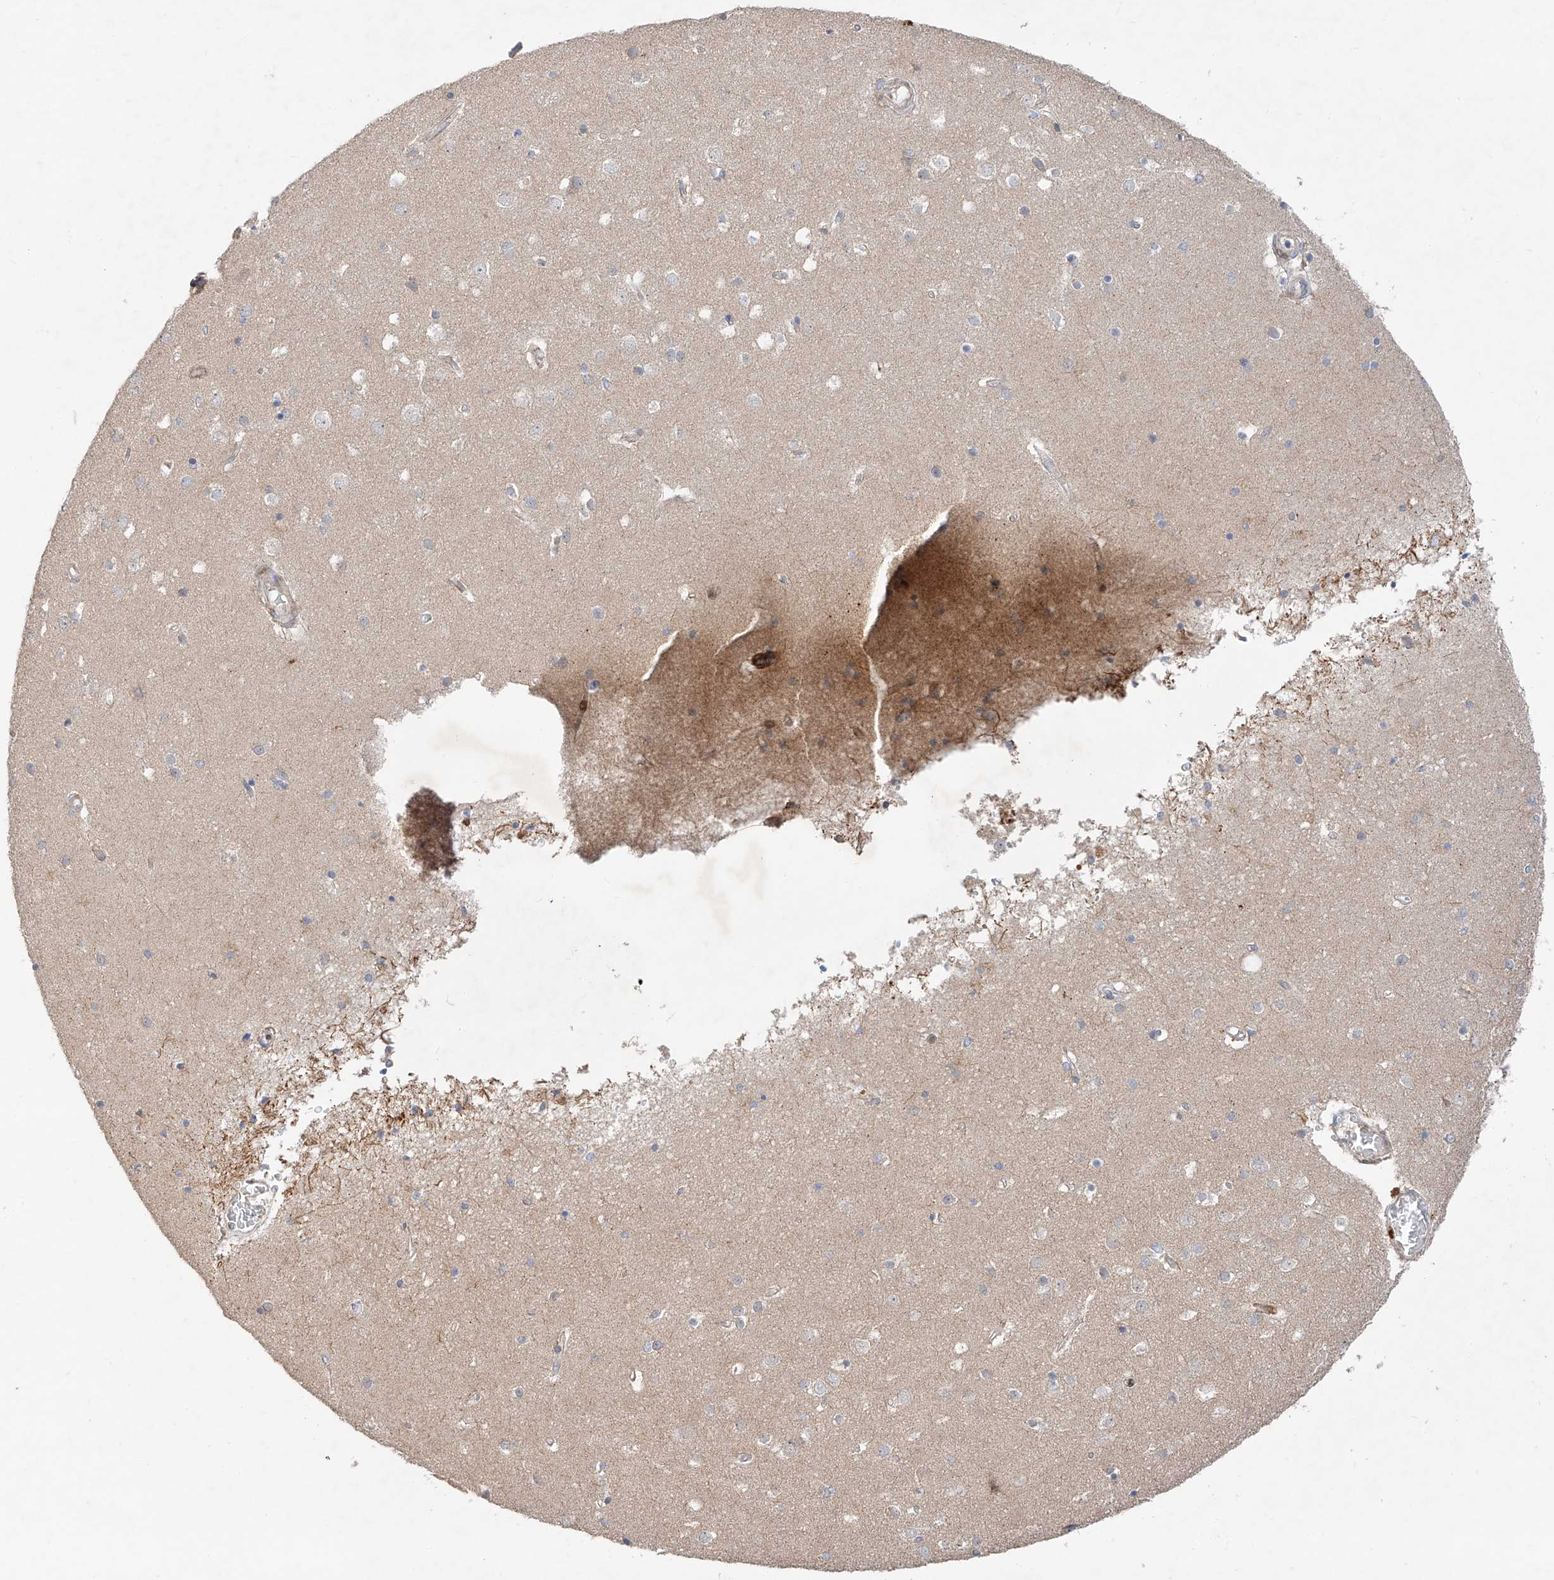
{"staining": {"intensity": "negative", "quantity": "none", "location": "none"}, "tissue": "cerebral cortex", "cell_type": "Endothelial cells", "image_type": "normal", "snomed": [{"axis": "morphology", "description": "Normal tissue, NOS"}, {"axis": "topography", "description": "Cerebral cortex"}], "caption": "Image shows no protein staining in endothelial cells of normal cerebral cortex. The staining is performed using DAB brown chromogen with nuclei counter-stained in using hematoxylin.", "gene": "USF3", "patient": {"sex": "male", "age": 54}}